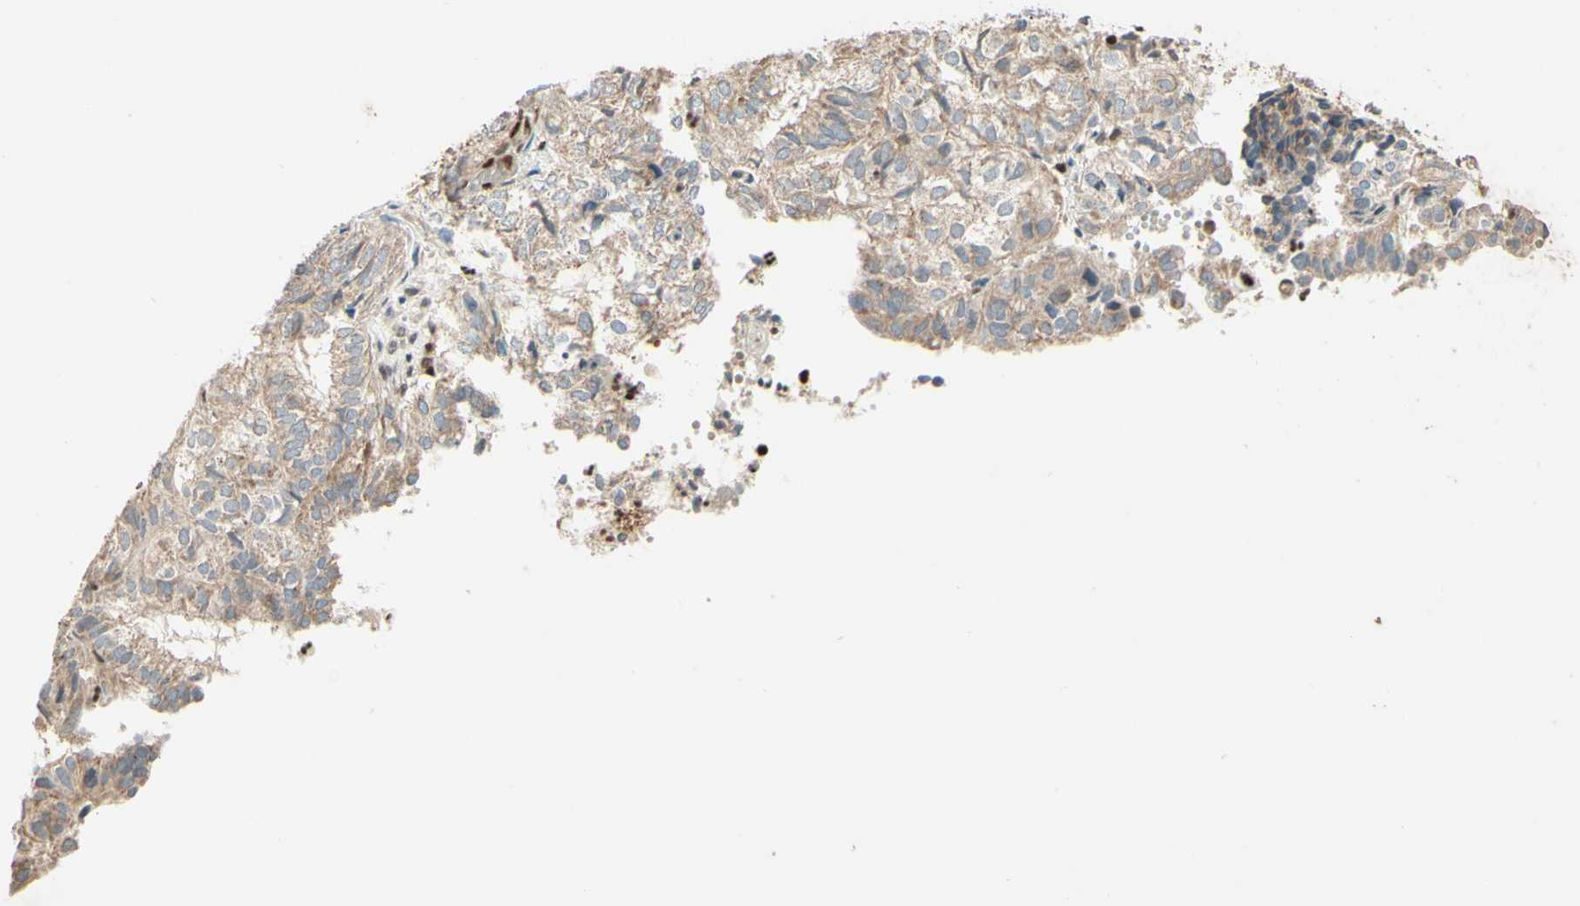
{"staining": {"intensity": "weak", "quantity": ">75%", "location": "cytoplasmic/membranous"}, "tissue": "endometrial cancer", "cell_type": "Tumor cells", "image_type": "cancer", "snomed": [{"axis": "morphology", "description": "Adenocarcinoma, NOS"}, {"axis": "topography", "description": "Uterus"}], "caption": "Weak cytoplasmic/membranous staining is seen in approximately >75% of tumor cells in endometrial cancer. (DAB IHC with brightfield microscopy, high magnification).", "gene": "NR3C1", "patient": {"sex": "female", "age": 60}}